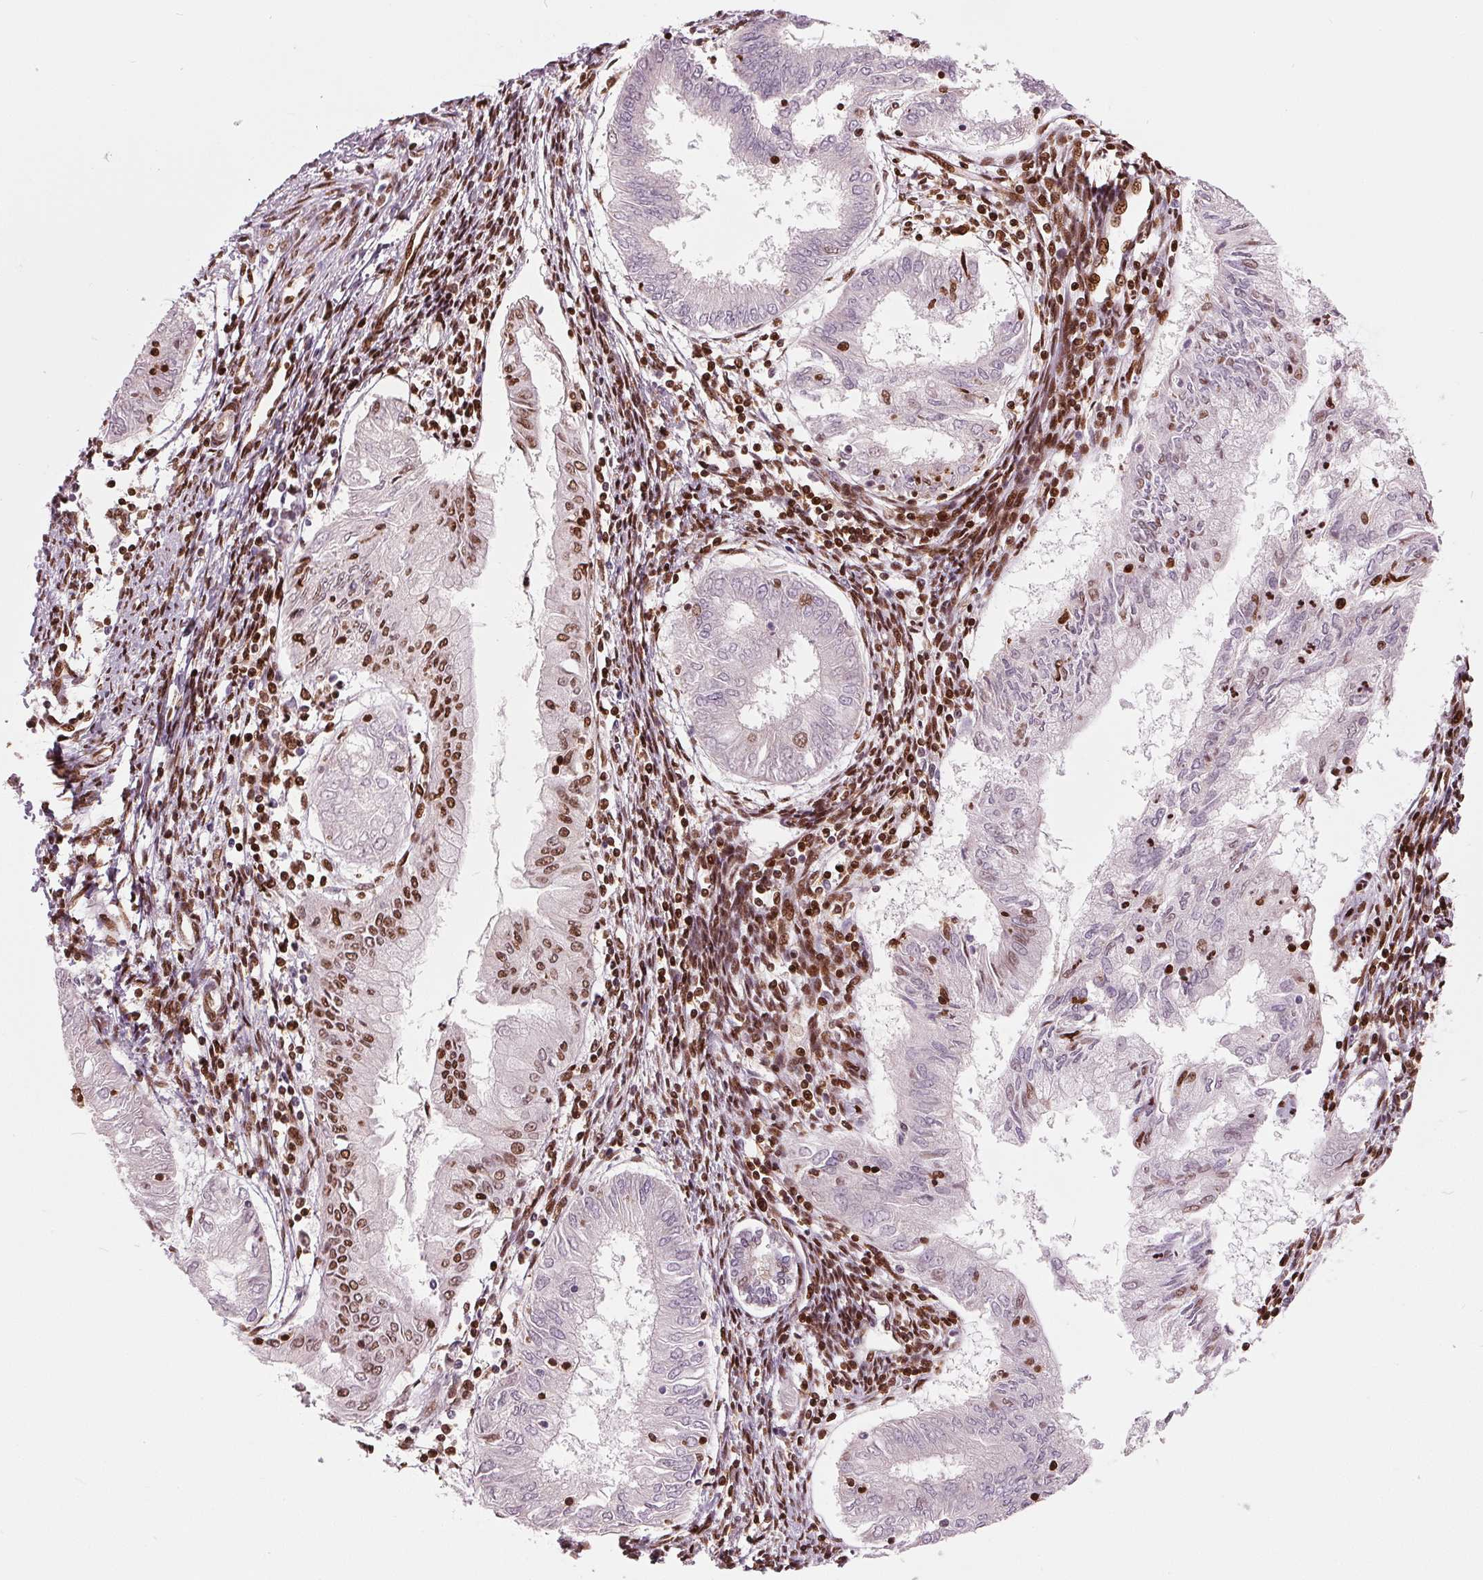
{"staining": {"intensity": "strong", "quantity": "<25%", "location": "nuclear"}, "tissue": "endometrial cancer", "cell_type": "Tumor cells", "image_type": "cancer", "snomed": [{"axis": "morphology", "description": "Adenocarcinoma, NOS"}, {"axis": "topography", "description": "Endometrium"}], "caption": "Strong nuclear positivity is present in approximately <25% of tumor cells in endometrial cancer (adenocarcinoma).", "gene": "BRD4", "patient": {"sex": "female", "age": 68}}